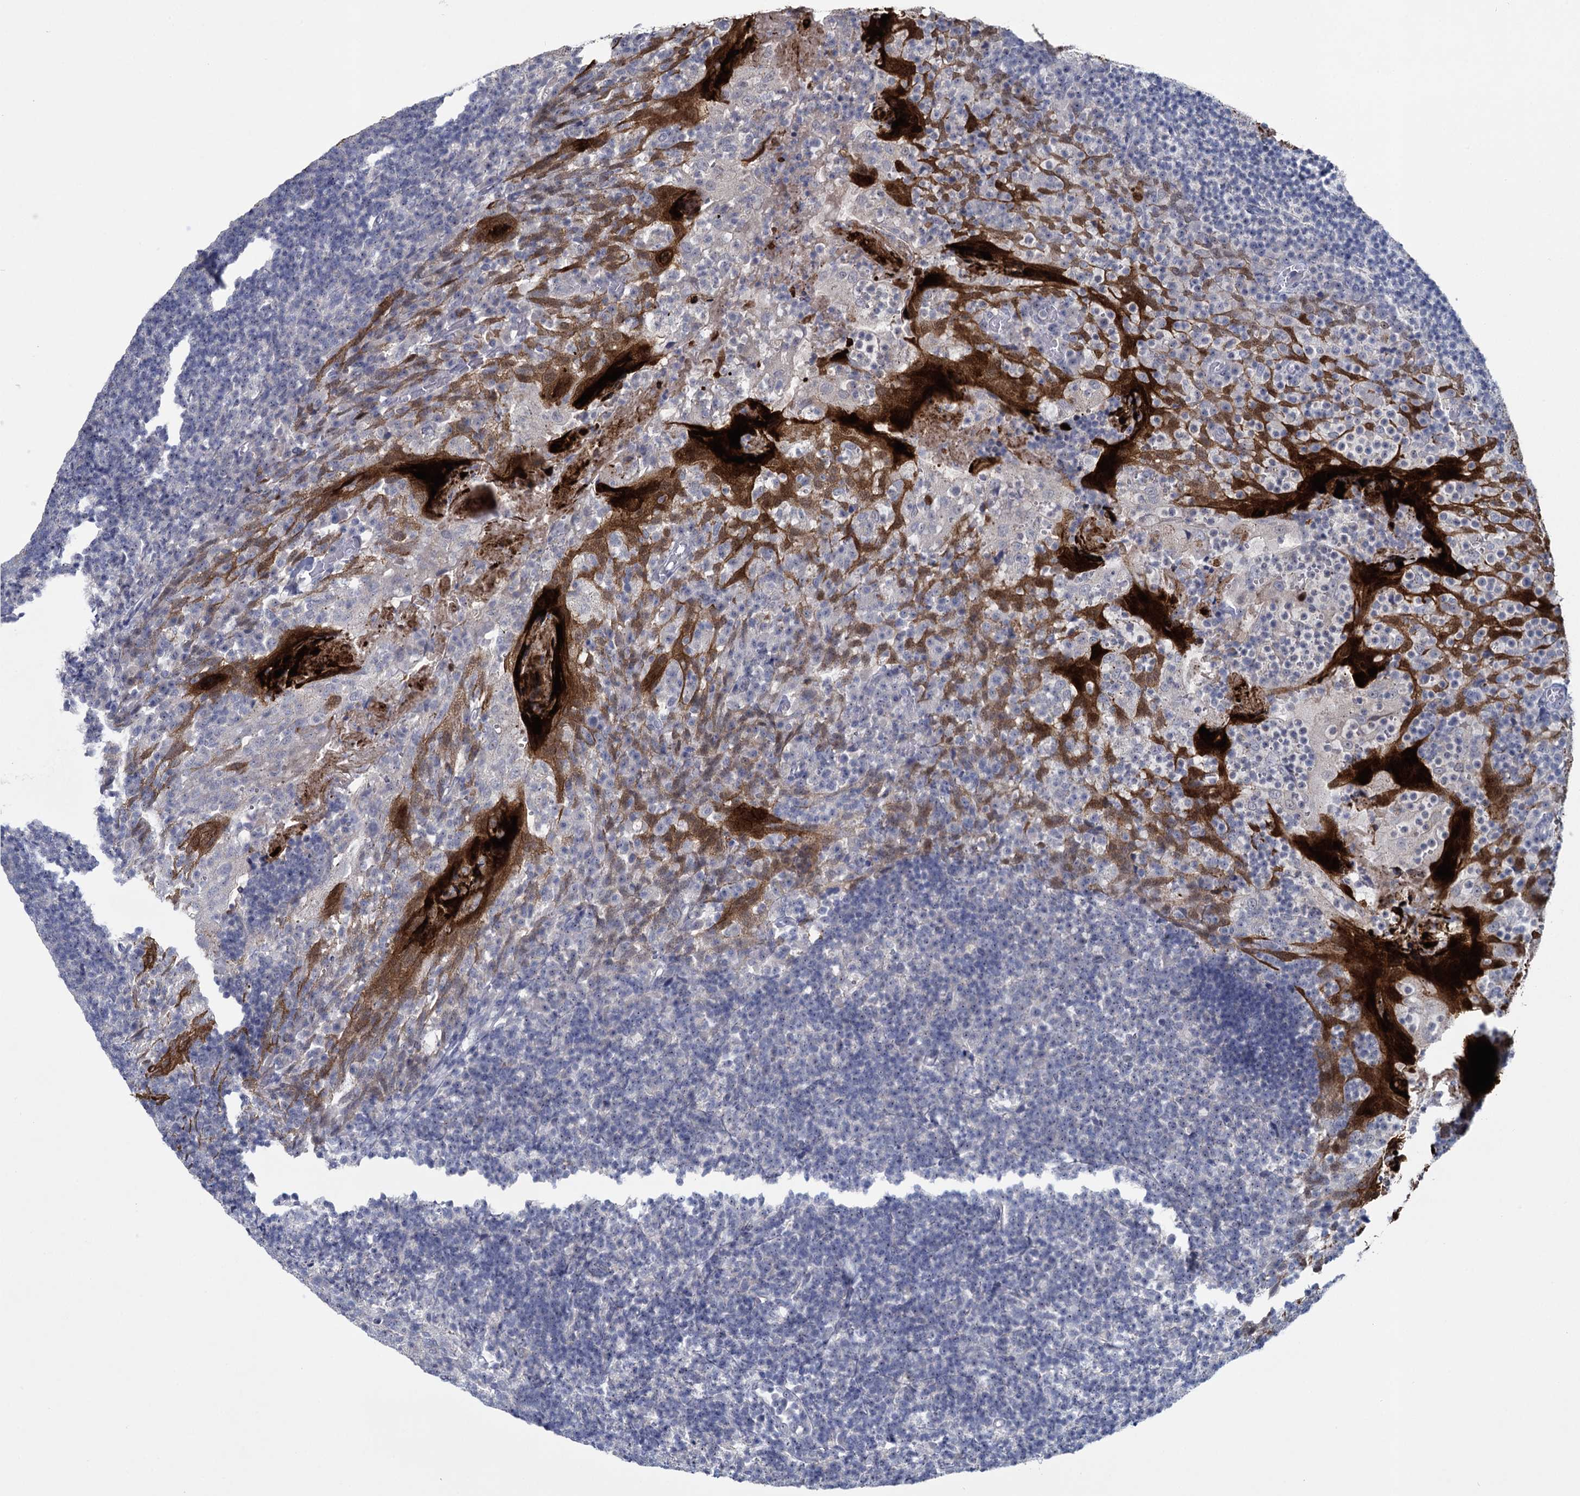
{"staining": {"intensity": "negative", "quantity": "none", "location": "none"}, "tissue": "tonsil", "cell_type": "Germinal center cells", "image_type": "normal", "snomed": [{"axis": "morphology", "description": "Normal tissue, NOS"}, {"axis": "topography", "description": "Tonsil"}], "caption": "Germinal center cells are negative for brown protein staining in benign tonsil. (DAB (3,3'-diaminobenzidine) immunohistochemistry (IHC) visualized using brightfield microscopy, high magnification).", "gene": "SFN", "patient": {"sex": "female", "age": 10}}